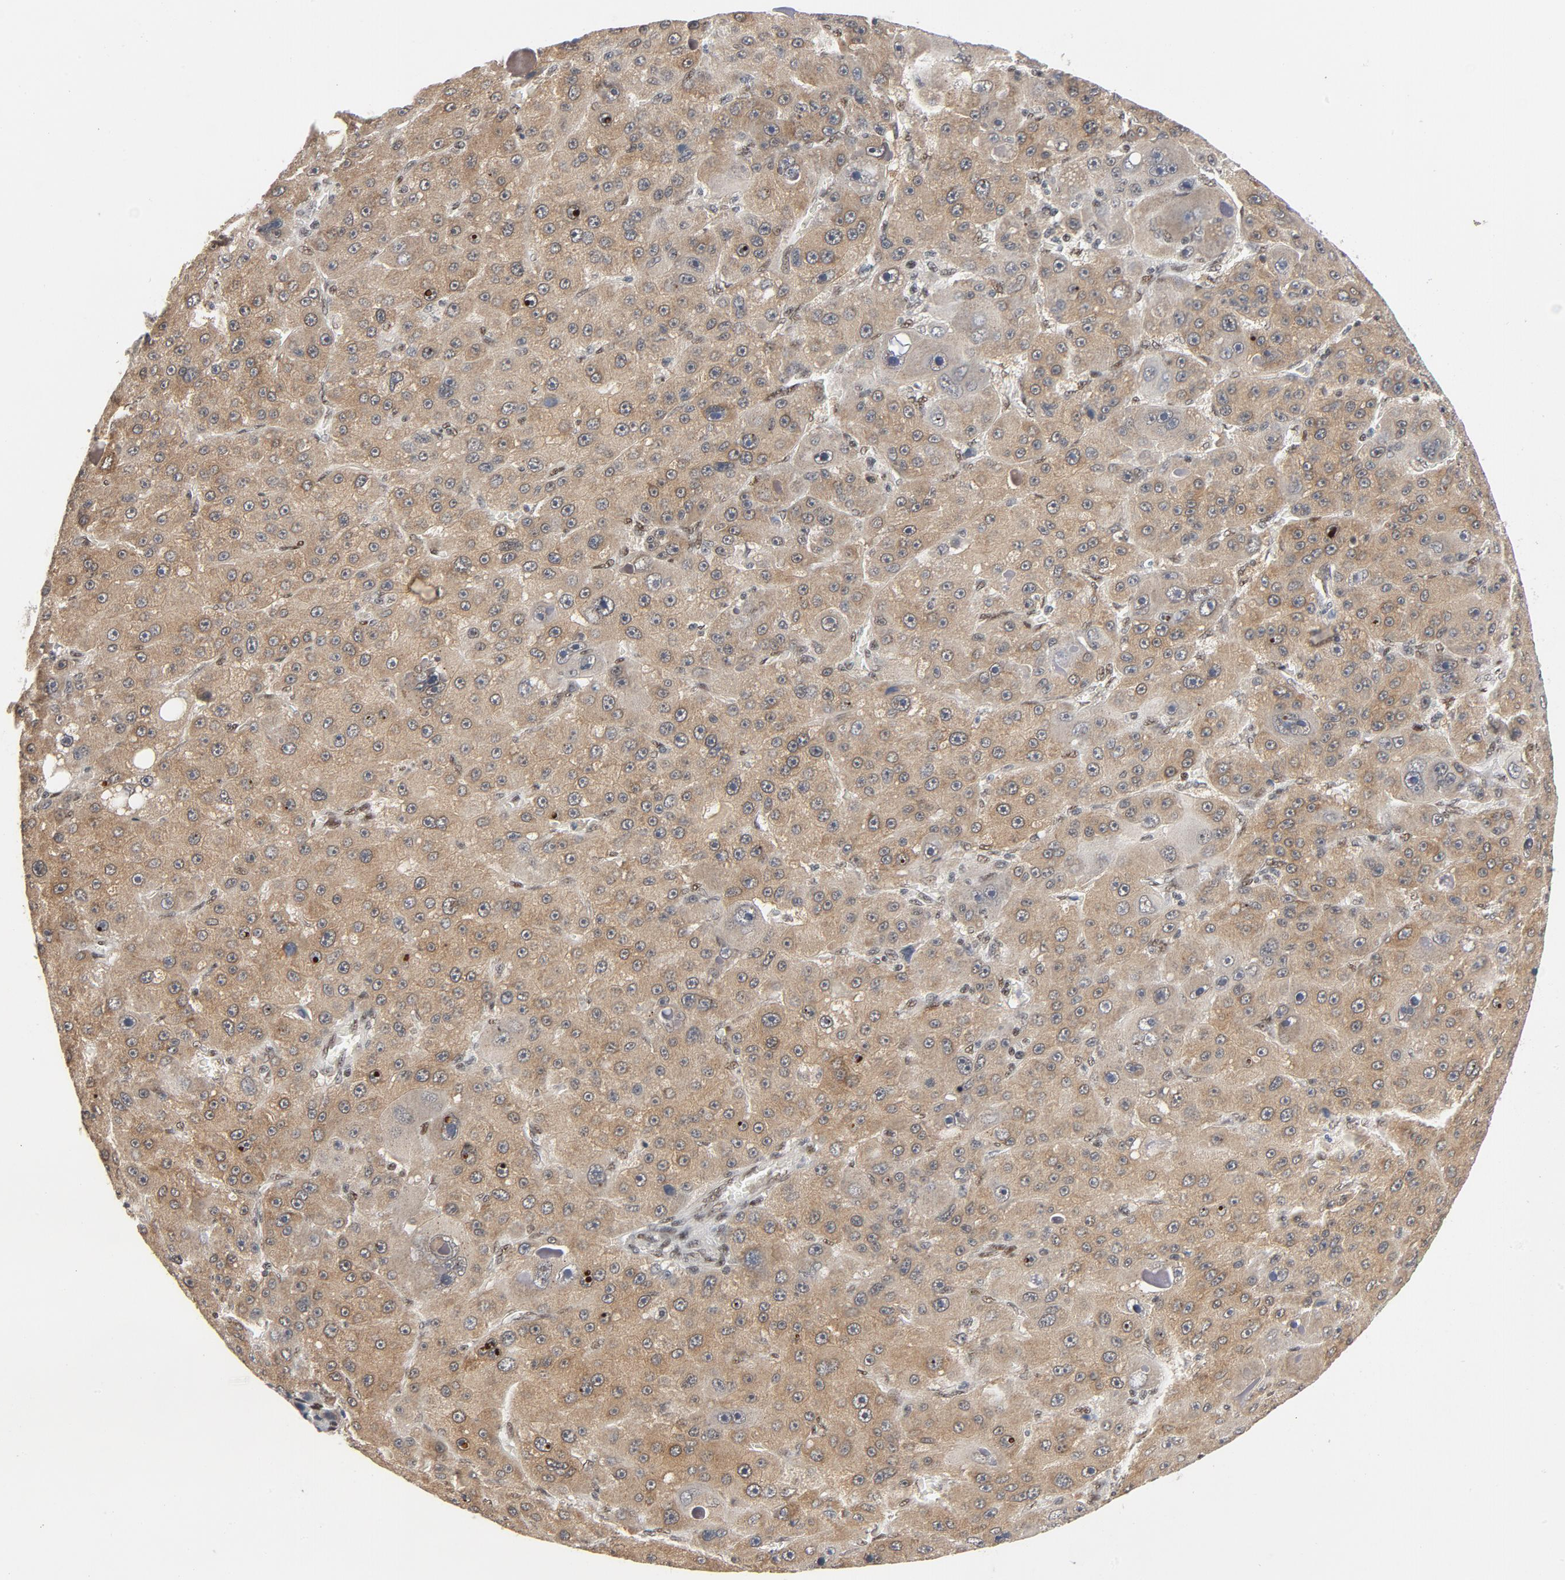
{"staining": {"intensity": "moderate", "quantity": ">75%", "location": "cytoplasmic/membranous"}, "tissue": "liver cancer", "cell_type": "Tumor cells", "image_type": "cancer", "snomed": [{"axis": "morphology", "description": "Carcinoma, Hepatocellular, NOS"}, {"axis": "topography", "description": "Liver"}], "caption": "Tumor cells demonstrate medium levels of moderate cytoplasmic/membranous positivity in about >75% of cells in liver cancer (hepatocellular carcinoma). The staining is performed using DAB brown chromogen to label protein expression. The nuclei are counter-stained blue using hematoxylin.", "gene": "SMARCD1", "patient": {"sex": "male", "age": 76}}